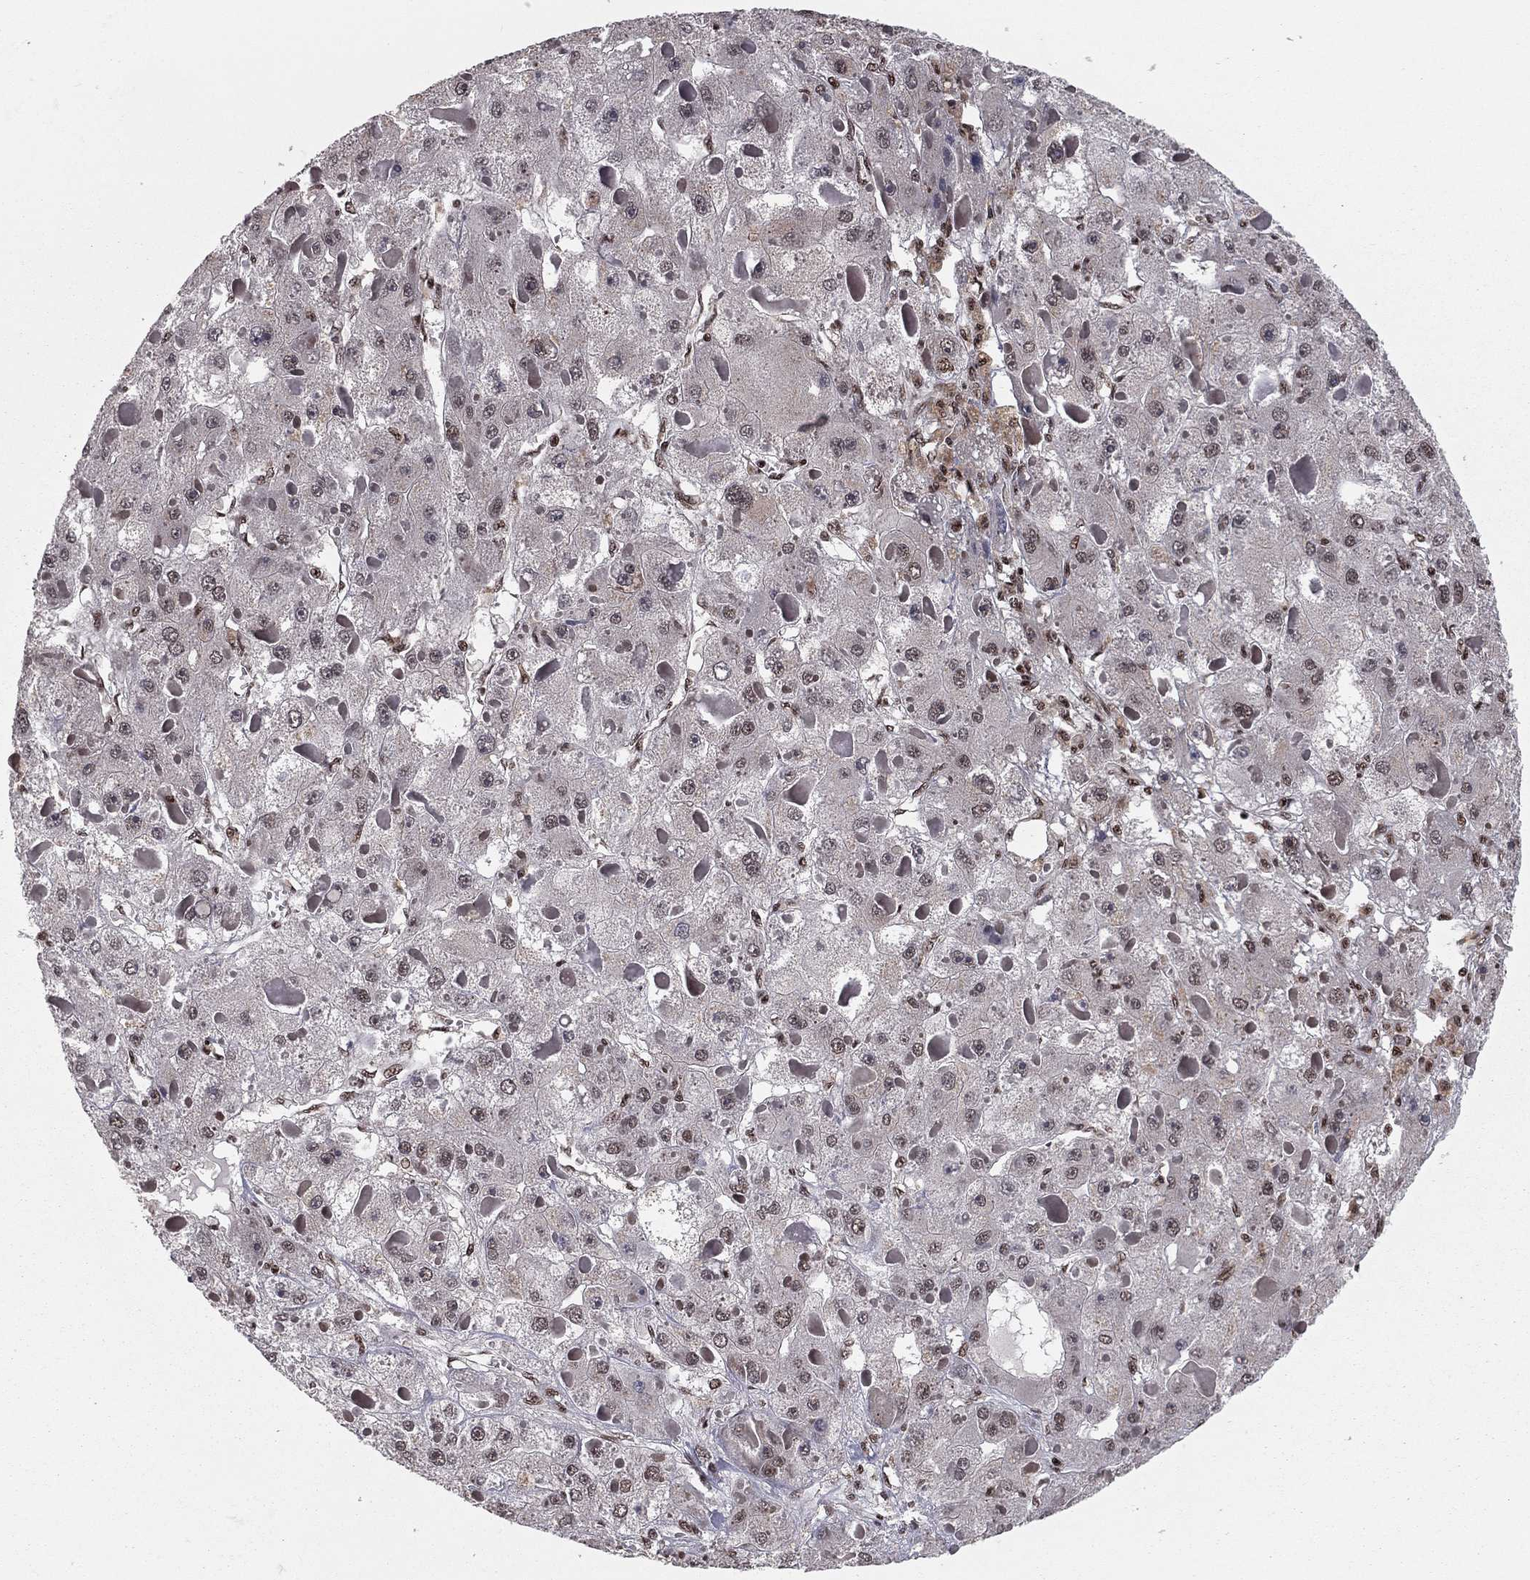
{"staining": {"intensity": "negative", "quantity": "none", "location": "none"}, "tissue": "liver cancer", "cell_type": "Tumor cells", "image_type": "cancer", "snomed": [{"axis": "morphology", "description": "Carcinoma, Hepatocellular, NOS"}, {"axis": "topography", "description": "Liver"}], "caption": "Liver cancer was stained to show a protein in brown. There is no significant positivity in tumor cells.", "gene": "NFYB", "patient": {"sex": "female", "age": 73}}